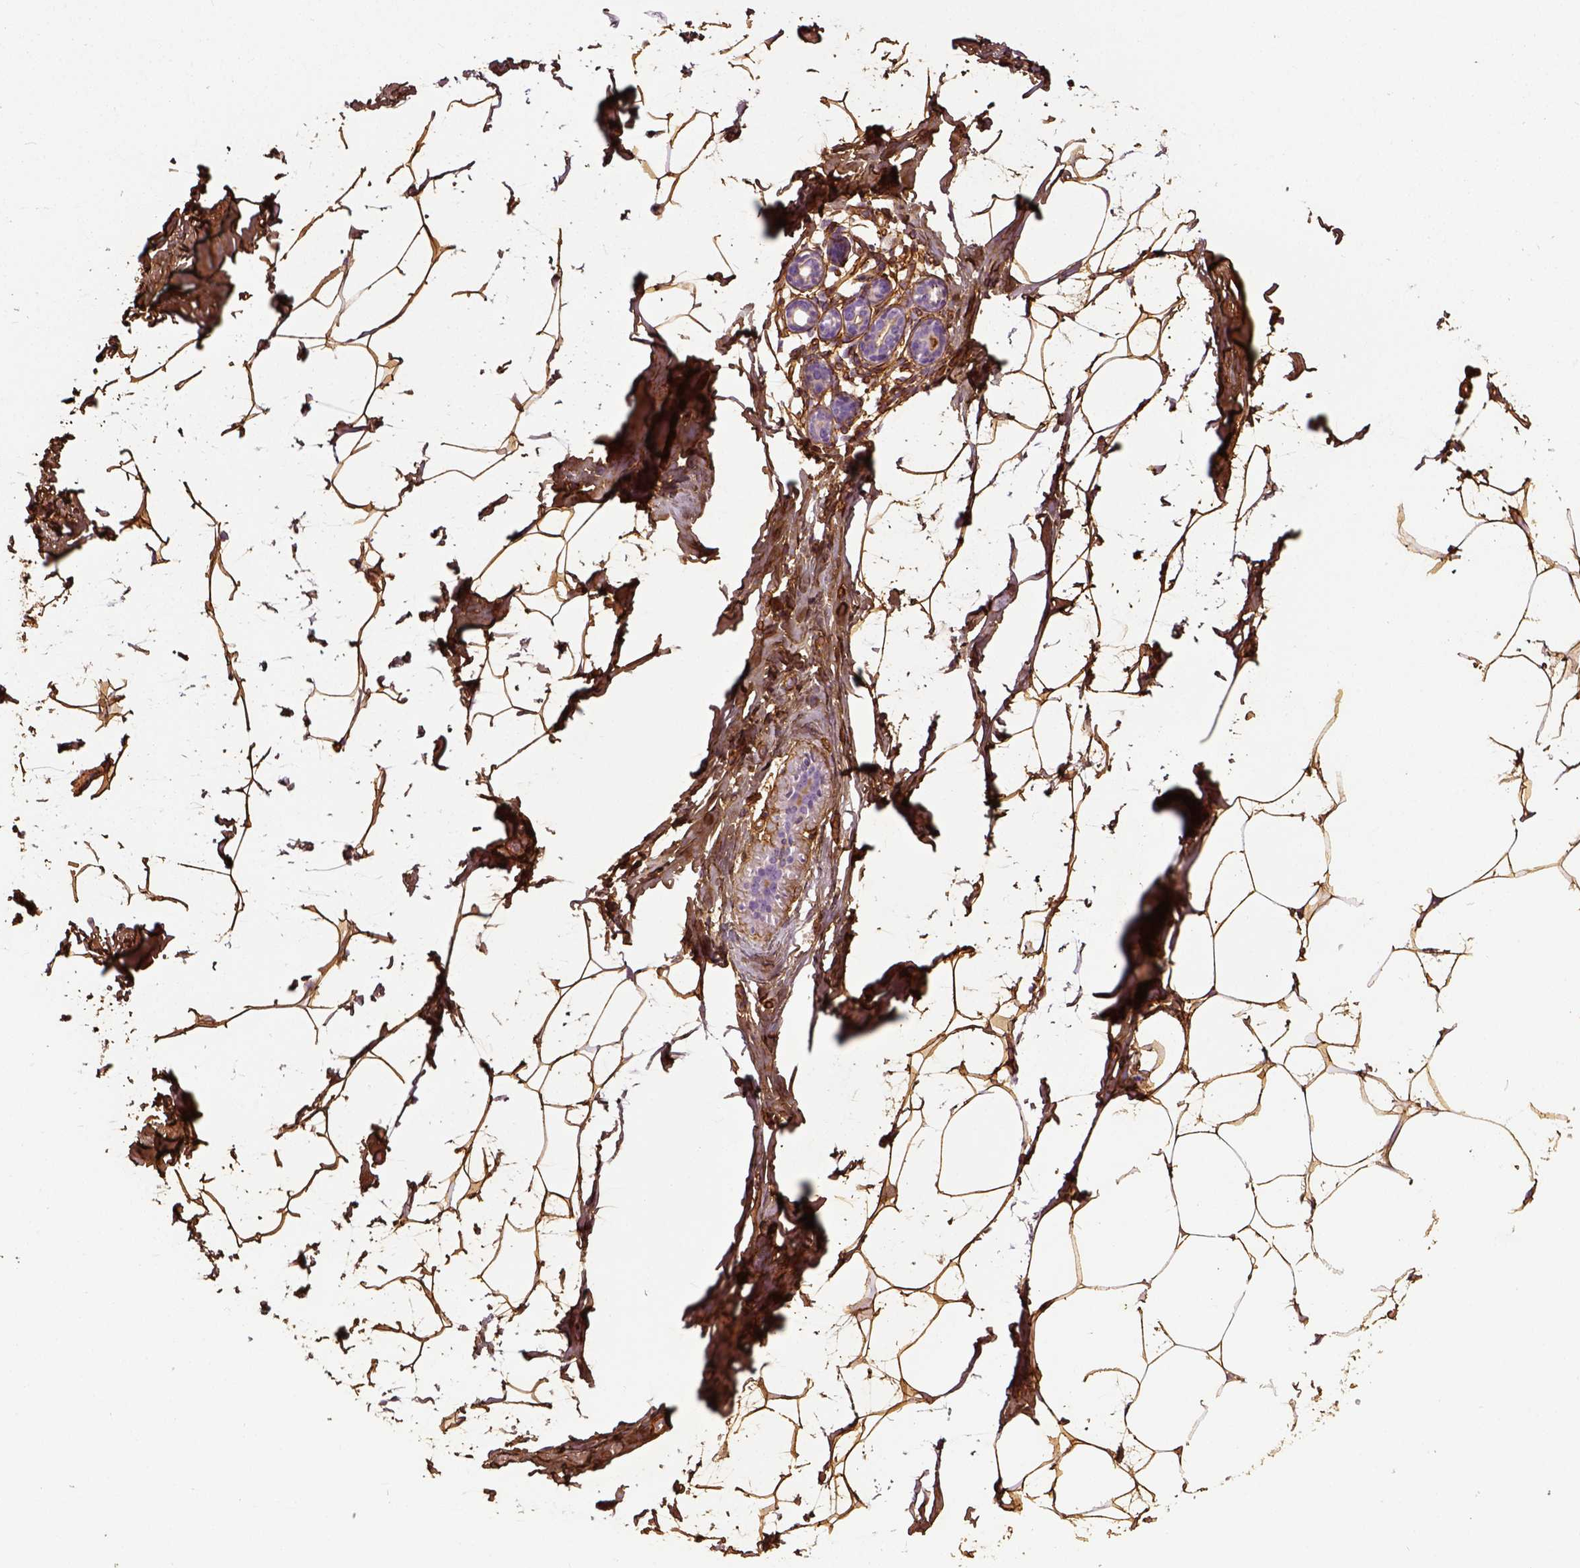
{"staining": {"intensity": "strong", "quantity": ">75%", "location": "cytoplasmic/membranous"}, "tissue": "breast", "cell_type": "Adipocytes", "image_type": "normal", "snomed": [{"axis": "morphology", "description": "Normal tissue, NOS"}, {"axis": "topography", "description": "Breast"}], "caption": "IHC image of unremarkable human breast stained for a protein (brown), which shows high levels of strong cytoplasmic/membranous expression in about >75% of adipocytes.", "gene": "COL6A2", "patient": {"sex": "female", "age": 32}}